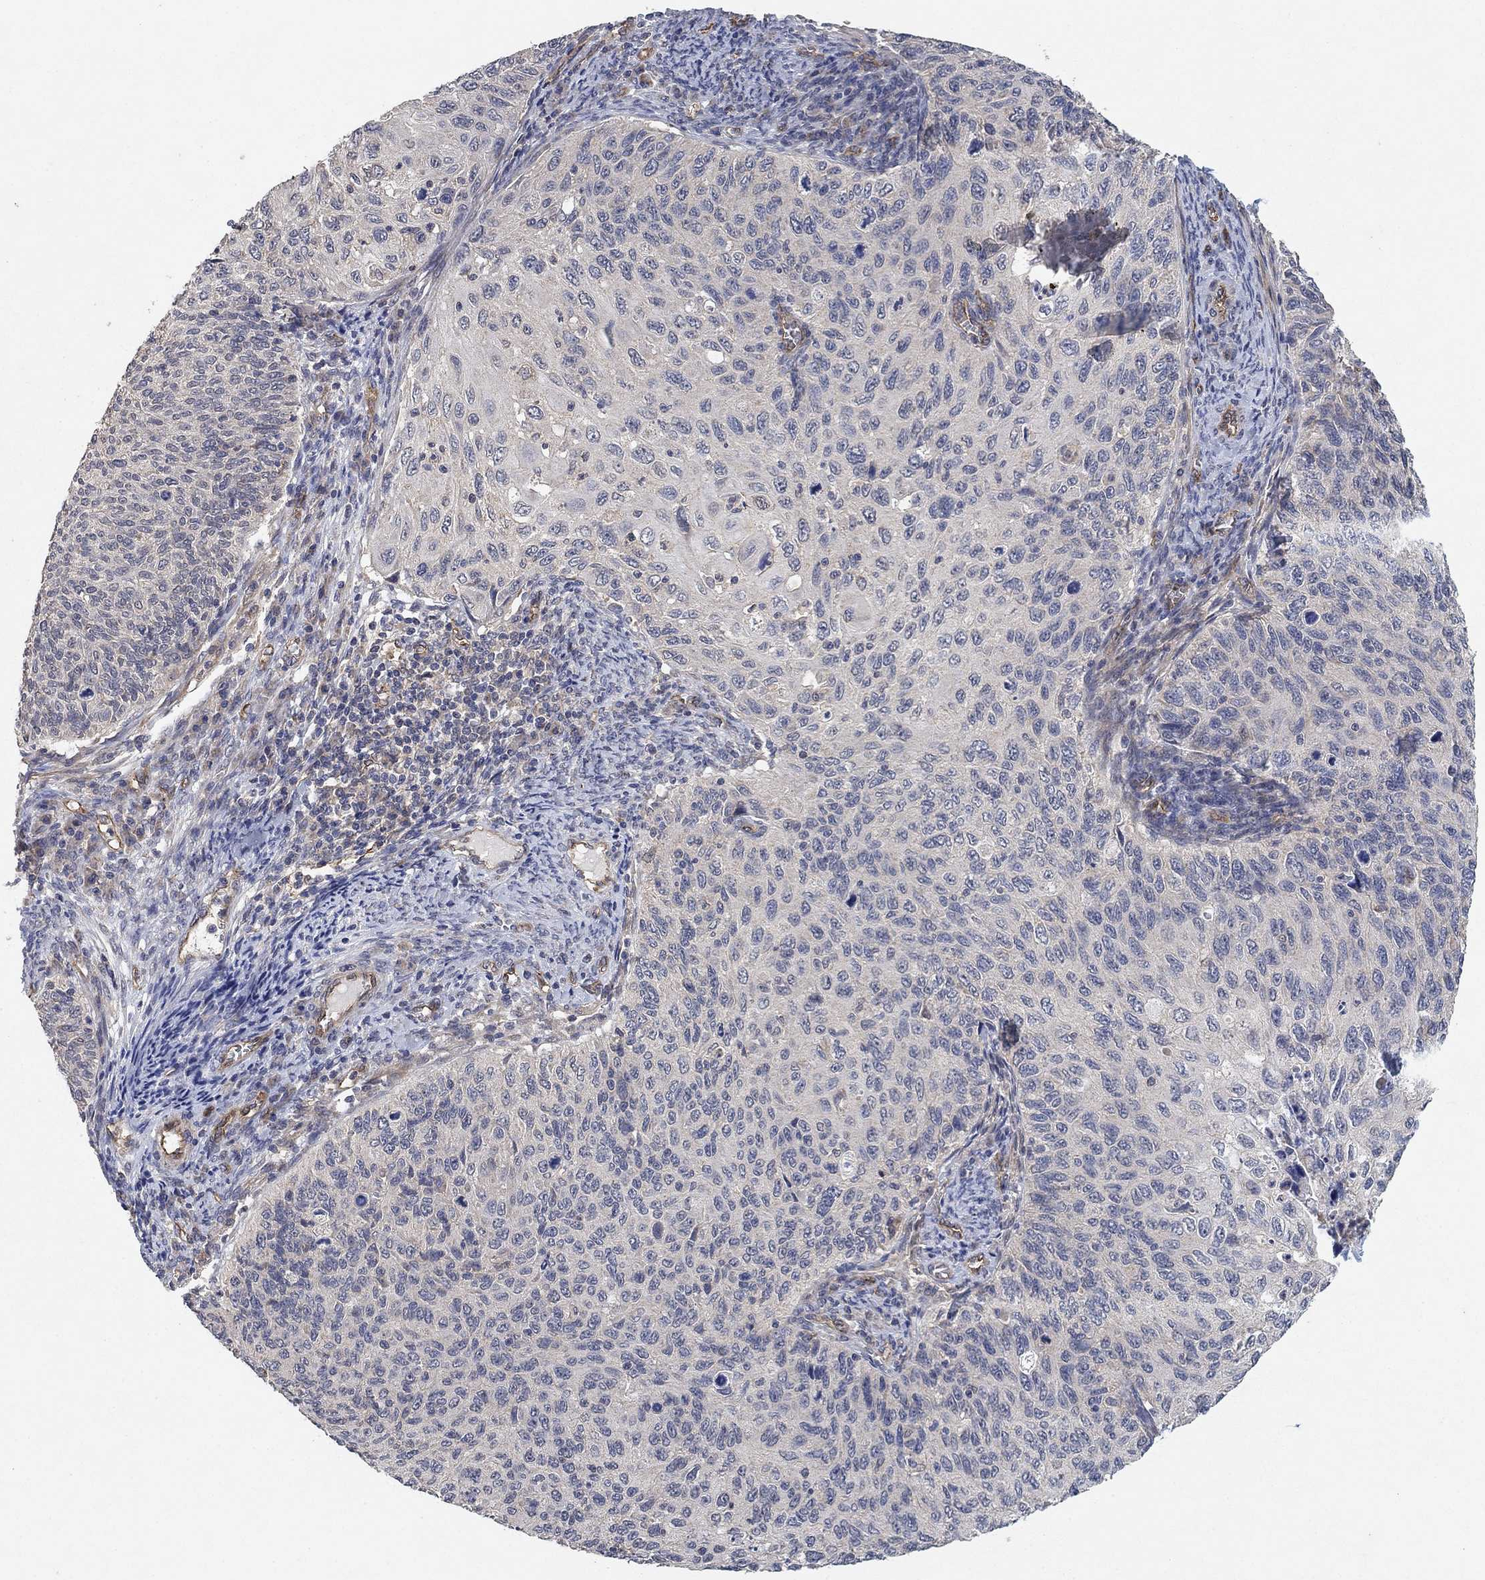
{"staining": {"intensity": "negative", "quantity": "none", "location": "none"}, "tissue": "cervical cancer", "cell_type": "Tumor cells", "image_type": "cancer", "snomed": [{"axis": "morphology", "description": "Squamous cell carcinoma, NOS"}, {"axis": "topography", "description": "Cervix"}], "caption": "This histopathology image is of cervical squamous cell carcinoma stained with IHC to label a protein in brown with the nuclei are counter-stained blue. There is no positivity in tumor cells.", "gene": "MCUR1", "patient": {"sex": "female", "age": 70}}